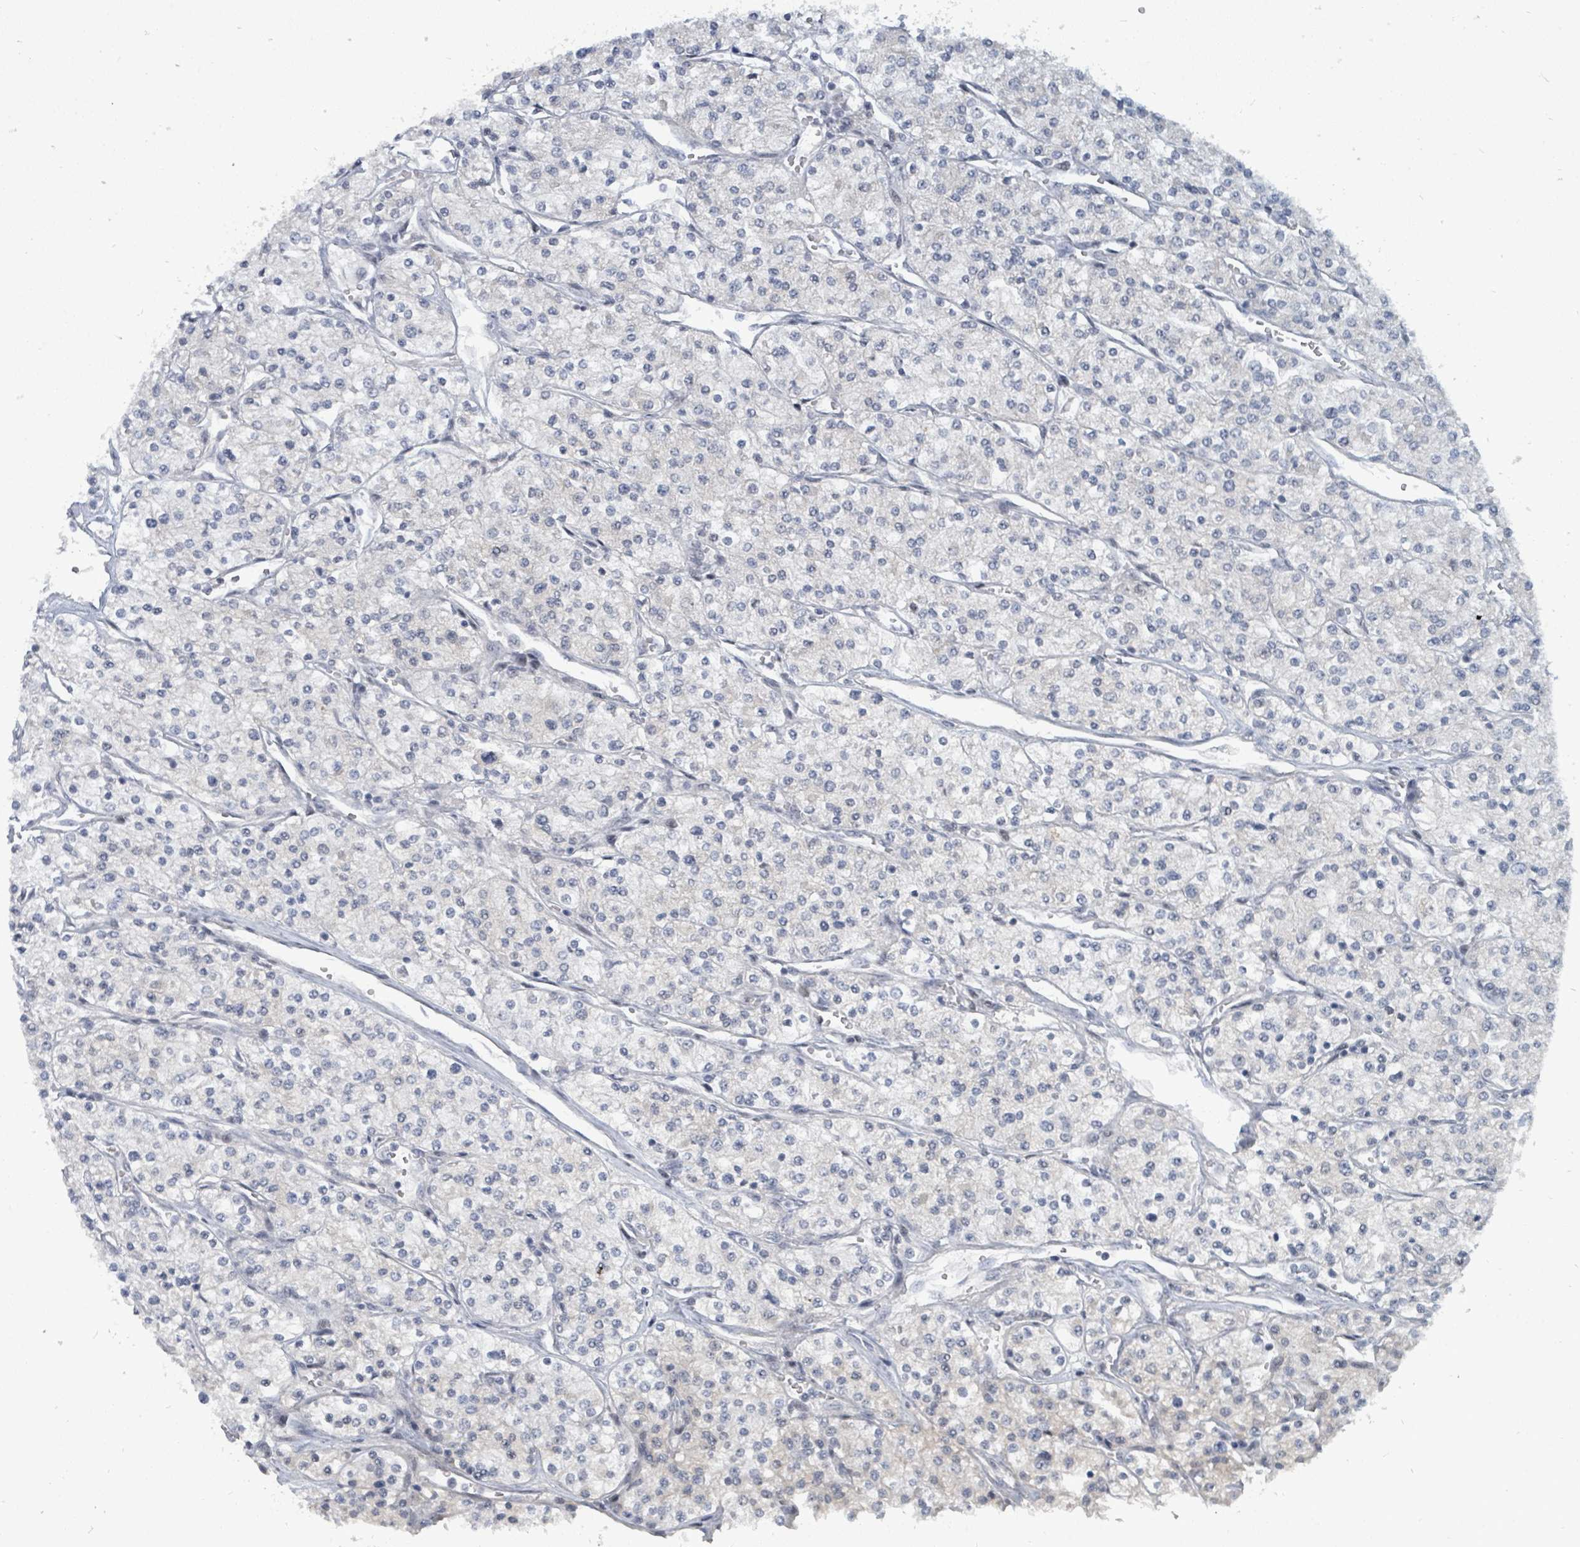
{"staining": {"intensity": "negative", "quantity": "none", "location": "none"}, "tissue": "renal cancer", "cell_type": "Tumor cells", "image_type": "cancer", "snomed": [{"axis": "morphology", "description": "Adenocarcinoma, NOS"}, {"axis": "topography", "description": "Kidney"}], "caption": "The IHC micrograph has no significant staining in tumor cells of renal cancer (adenocarcinoma) tissue.", "gene": "UCK1", "patient": {"sex": "male", "age": 80}}